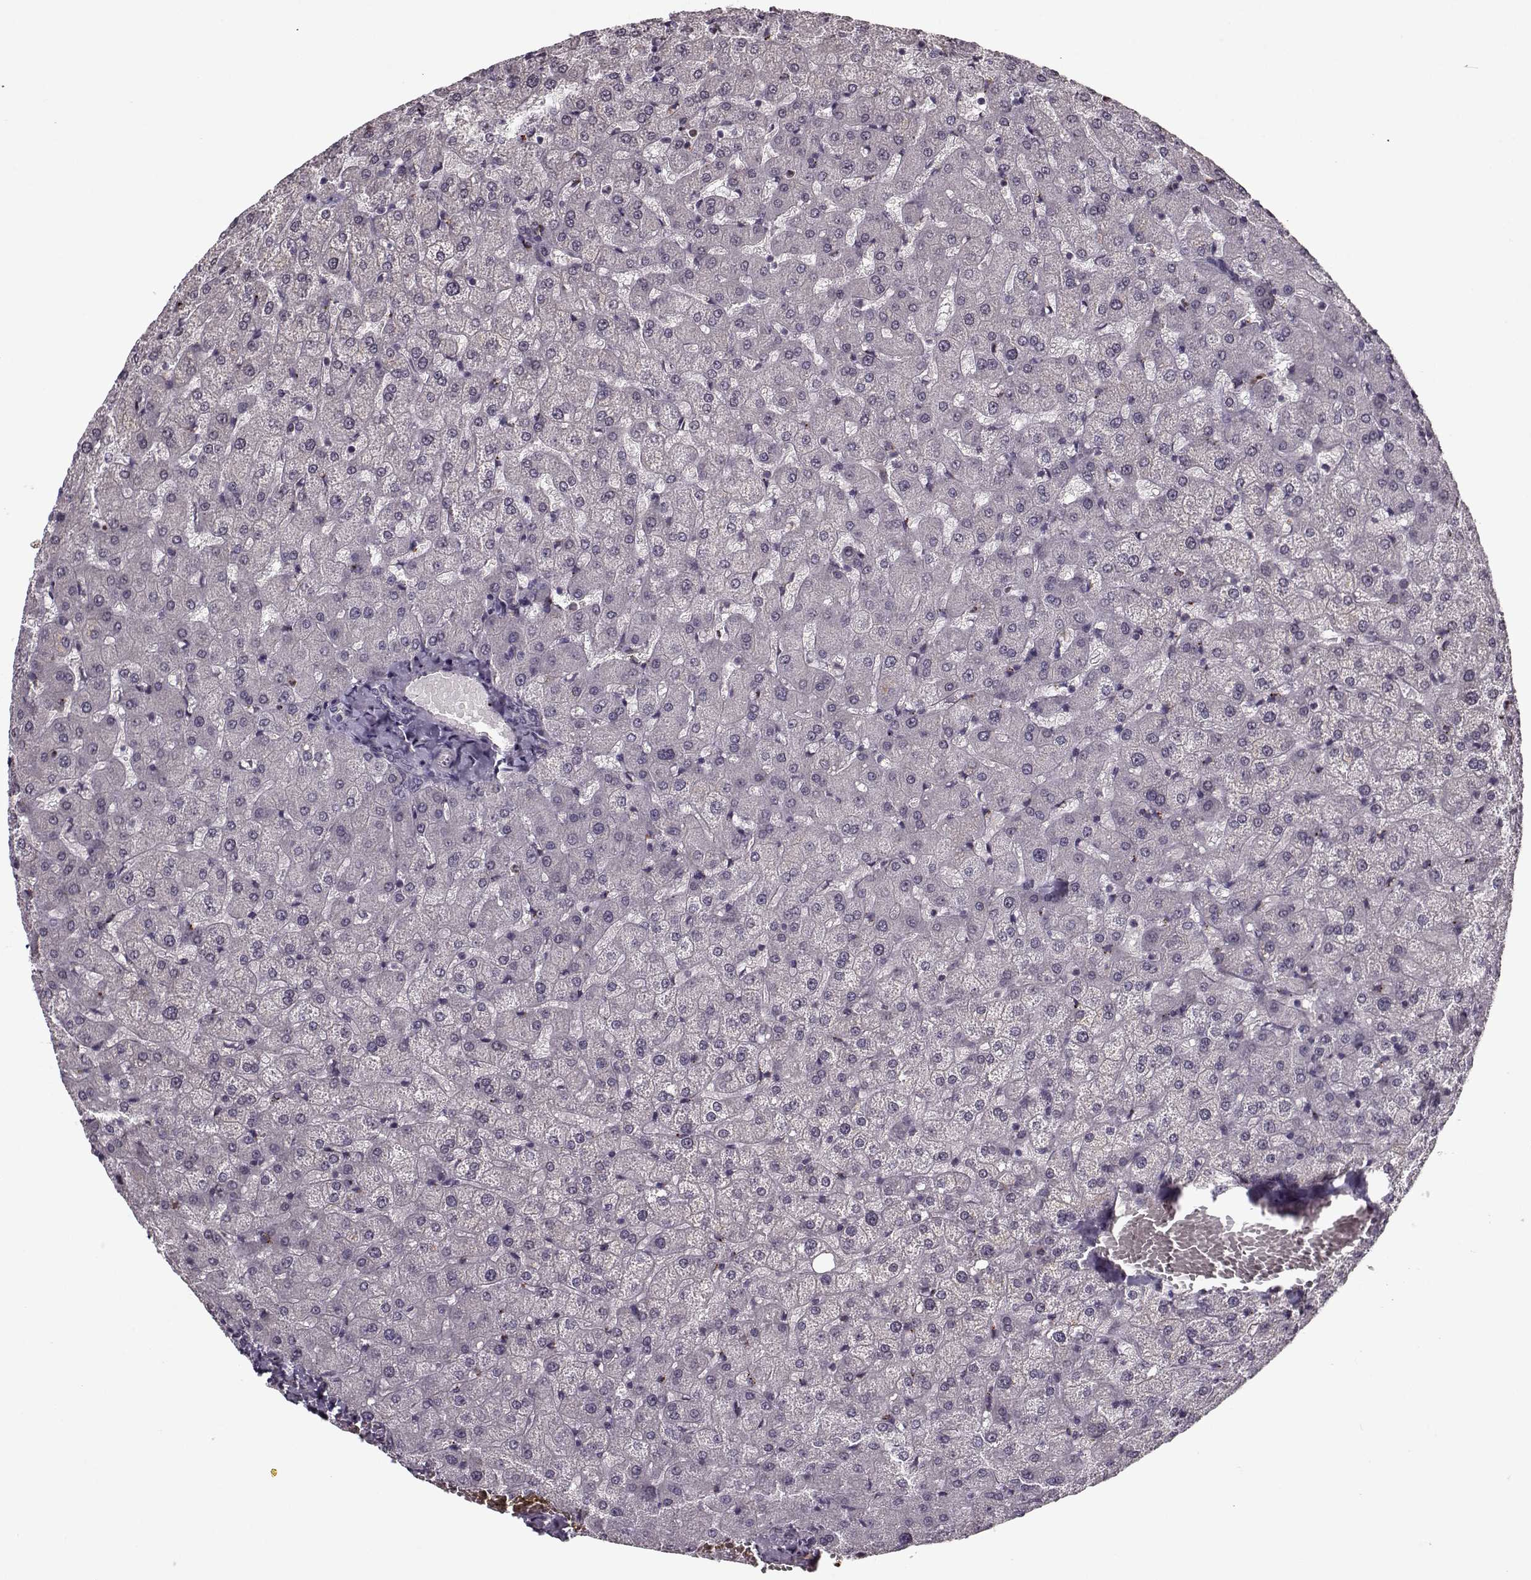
{"staining": {"intensity": "negative", "quantity": "none", "location": "none"}, "tissue": "liver", "cell_type": "Cholangiocytes", "image_type": "normal", "snomed": [{"axis": "morphology", "description": "Normal tissue, NOS"}, {"axis": "topography", "description": "Liver"}], "caption": "IHC histopathology image of unremarkable liver: human liver stained with DAB (3,3'-diaminobenzidine) reveals no significant protein expression in cholangiocytes. Nuclei are stained in blue.", "gene": "ACOT11", "patient": {"sex": "female", "age": 50}}